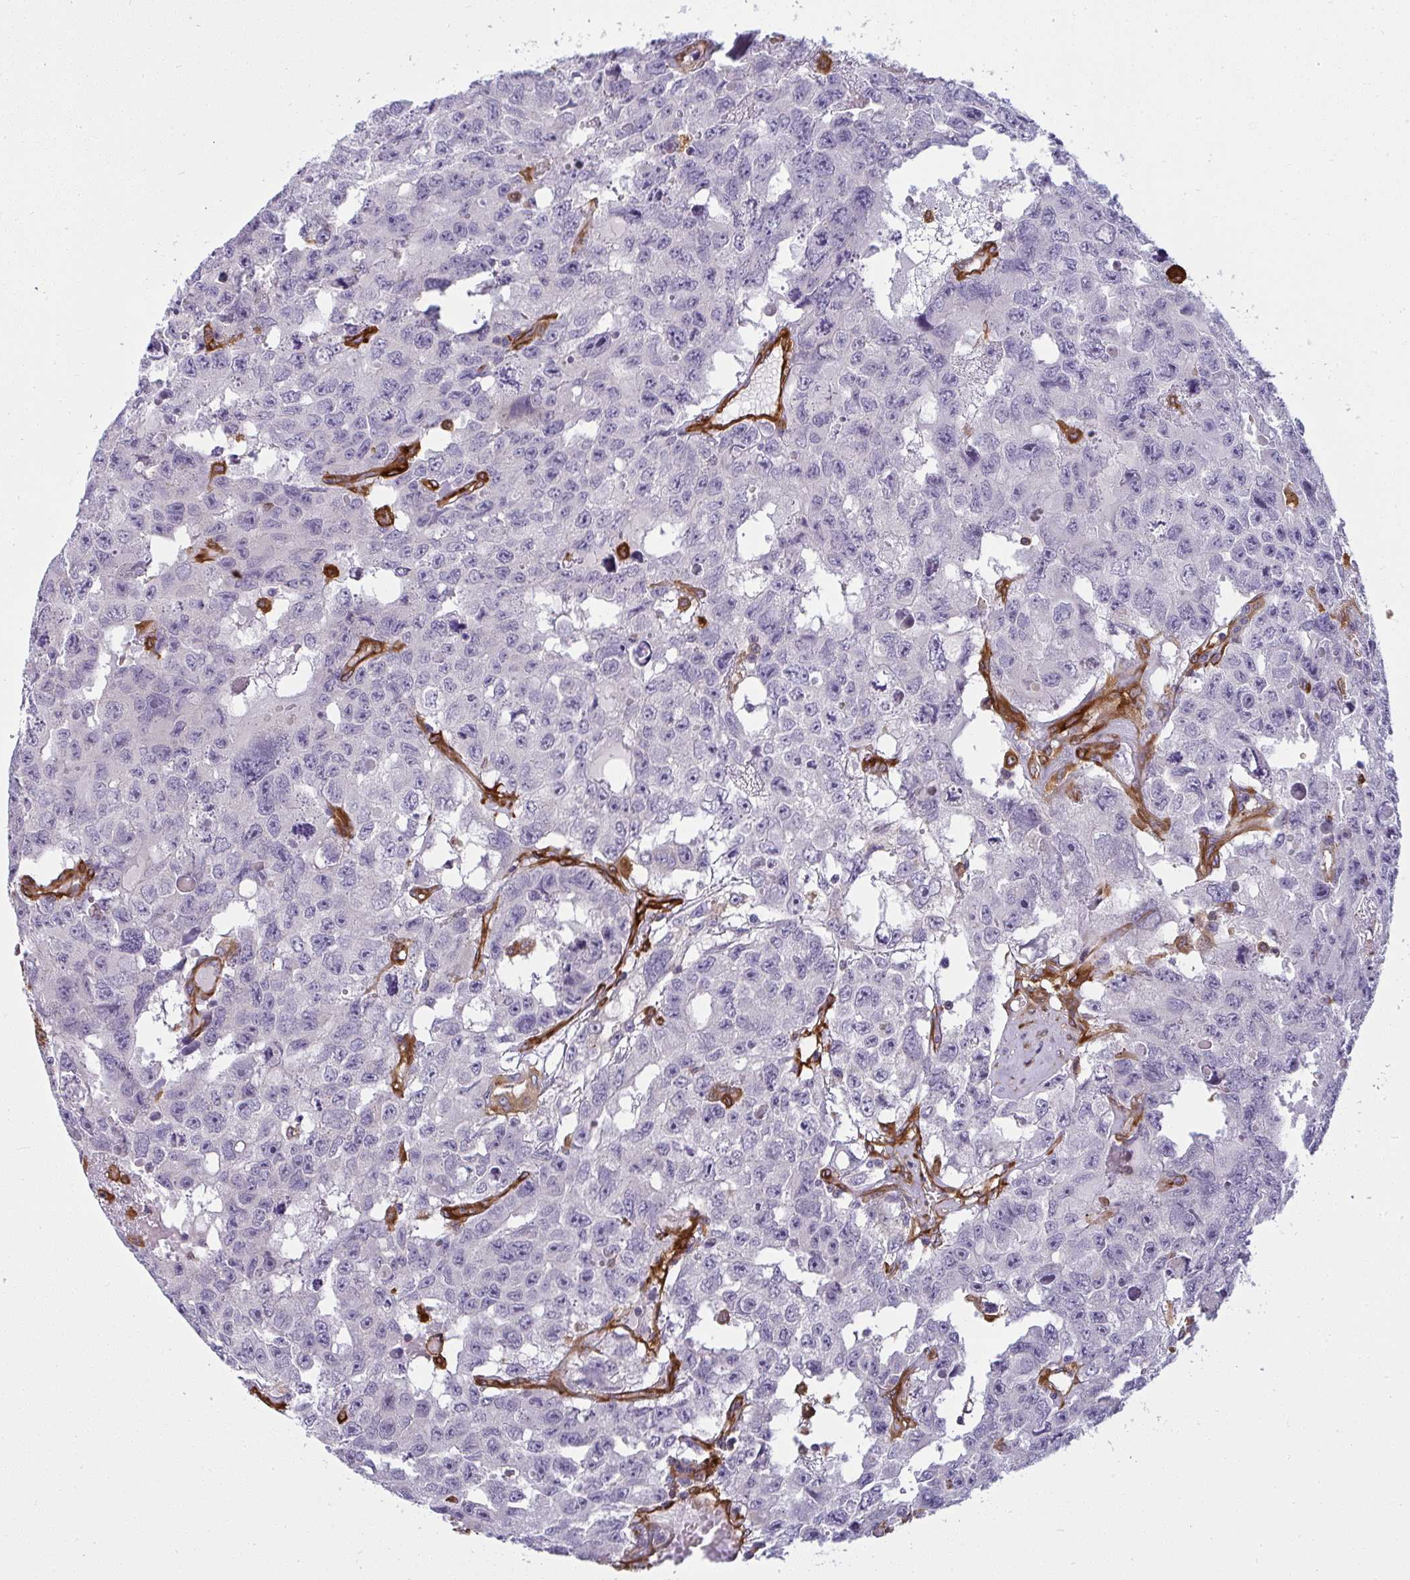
{"staining": {"intensity": "negative", "quantity": "none", "location": "none"}, "tissue": "testis cancer", "cell_type": "Tumor cells", "image_type": "cancer", "snomed": [{"axis": "morphology", "description": "Seminoma, NOS"}, {"axis": "topography", "description": "Testis"}], "caption": "Immunohistochemical staining of testis cancer displays no significant staining in tumor cells.", "gene": "IFIT3", "patient": {"sex": "male", "age": 26}}